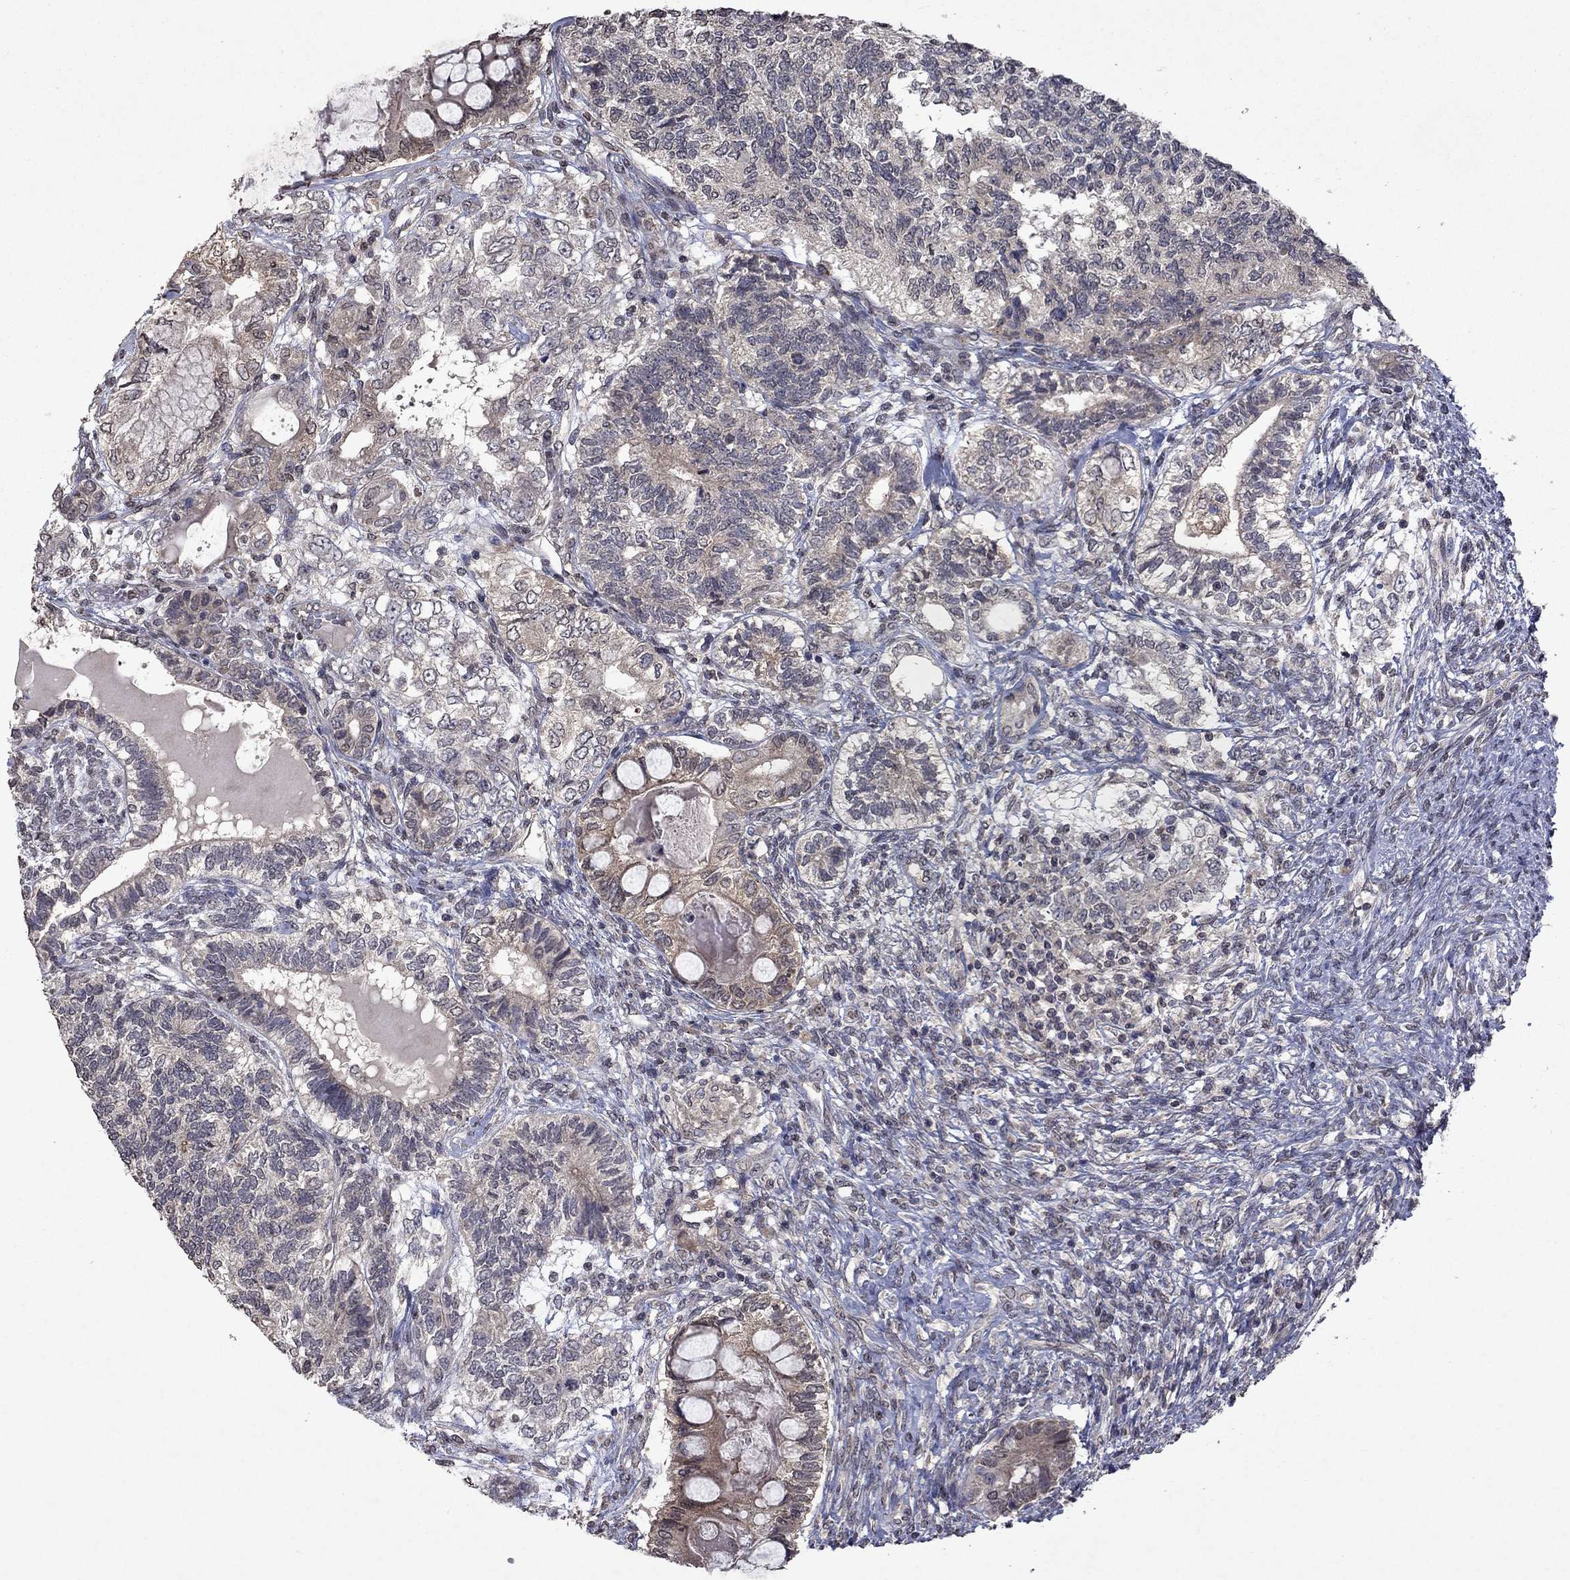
{"staining": {"intensity": "weak", "quantity": "<25%", "location": "cytoplasmic/membranous"}, "tissue": "testis cancer", "cell_type": "Tumor cells", "image_type": "cancer", "snomed": [{"axis": "morphology", "description": "Seminoma, NOS"}, {"axis": "morphology", "description": "Carcinoma, Embryonal, NOS"}, {"axis": "topography", "description": "Testis"}], "caption": "This is an immunohistochemistry (IHC) histopathology image of human testis cancer. There is no staining in tumor cells.", "gene": "TTC38", "patient": {"sex": "male", "age": 41}}